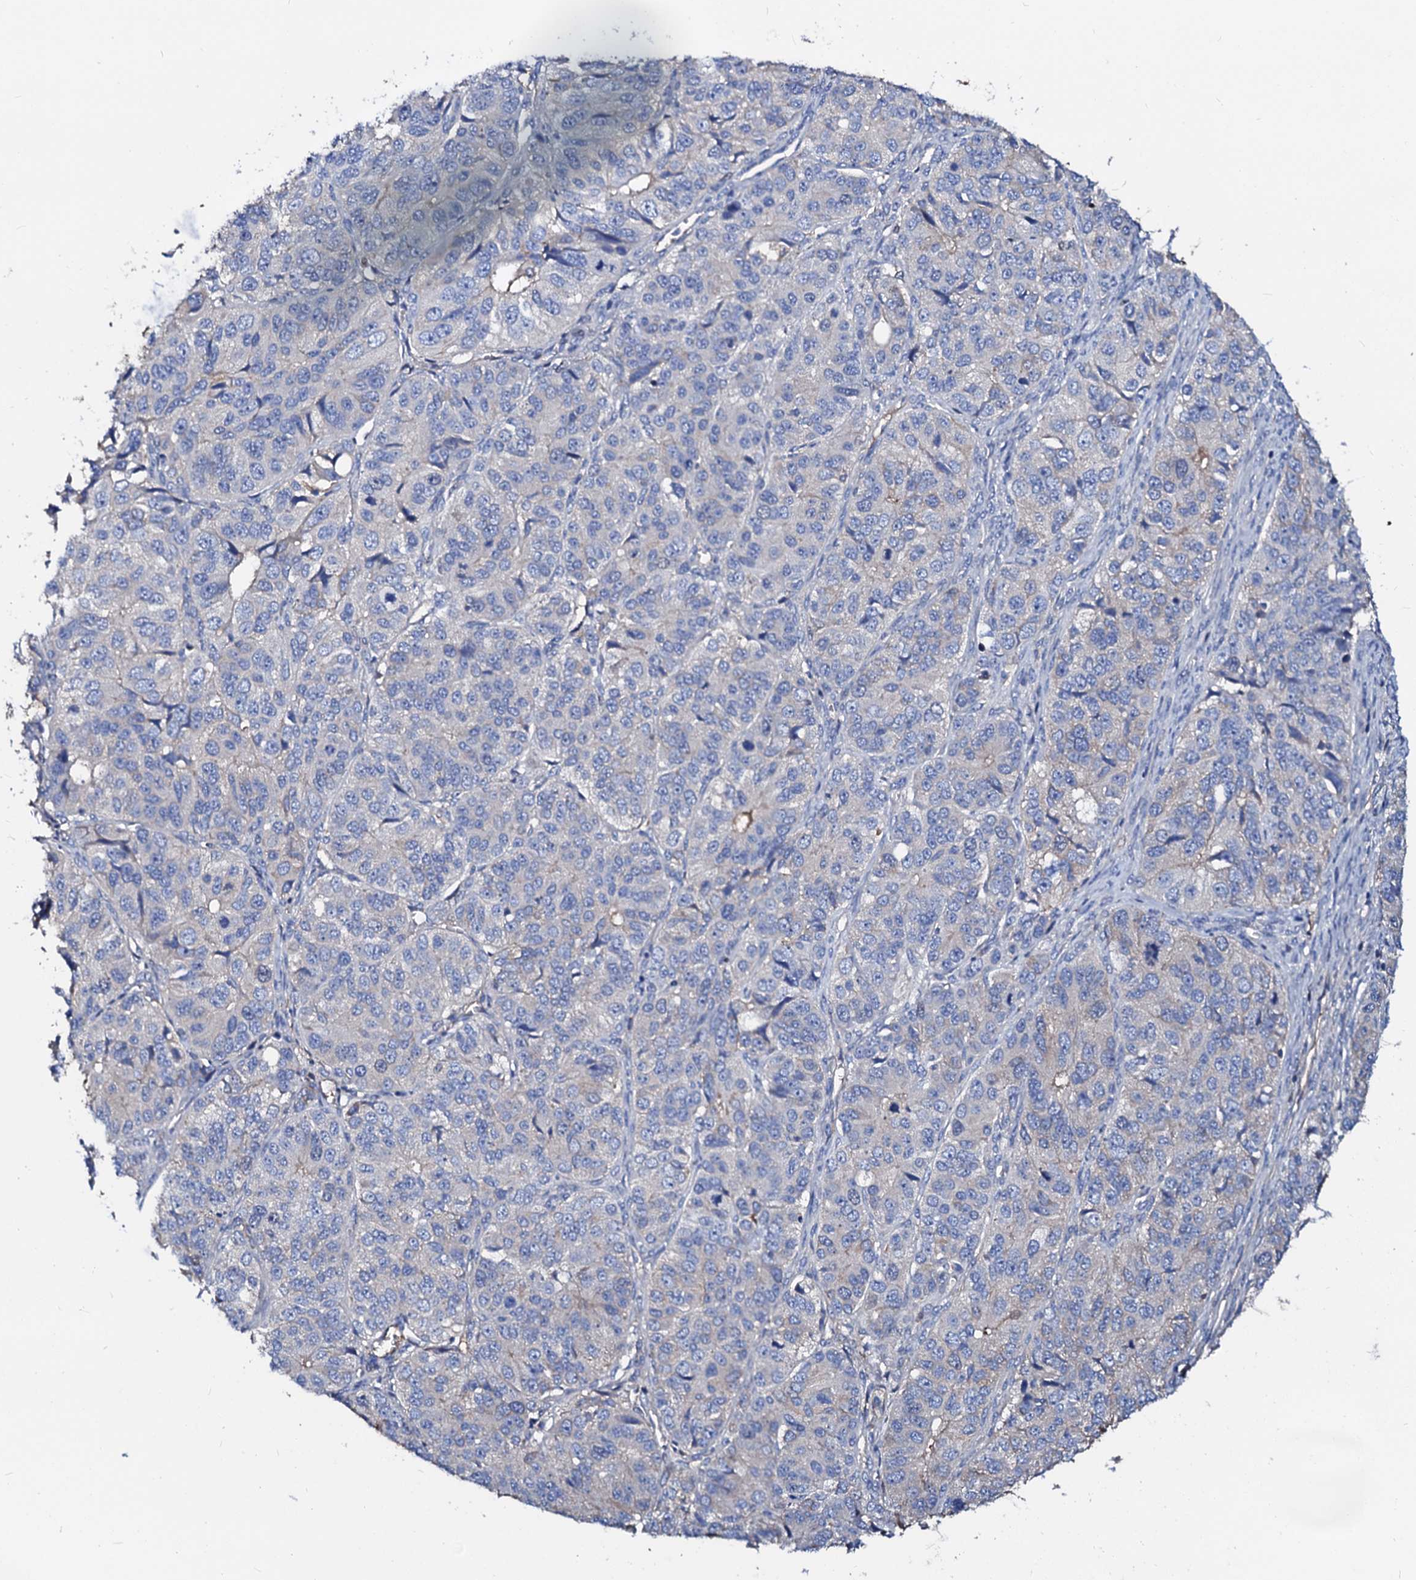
{"staining": {"intensity": "negative", "quantity": "none", "location": "none"}, "tissue": "ovarian cancer", "cell_type": "Tumor cells", "image_type": "cancer", "snomed": [{"axis": "morphology", "description": "Carcinoma, endometroid"}, {"axis": "topography", "description": "Ovary"}], "caption": "Immunohistochemistry (IHC) micrograph of neoplastic tissue: ovarian cancer stained with DAB exhibits no significant protein positivity in tumor cells.", "gene": "CSKMT", "patient": {"sex": "female", "age": 51}}